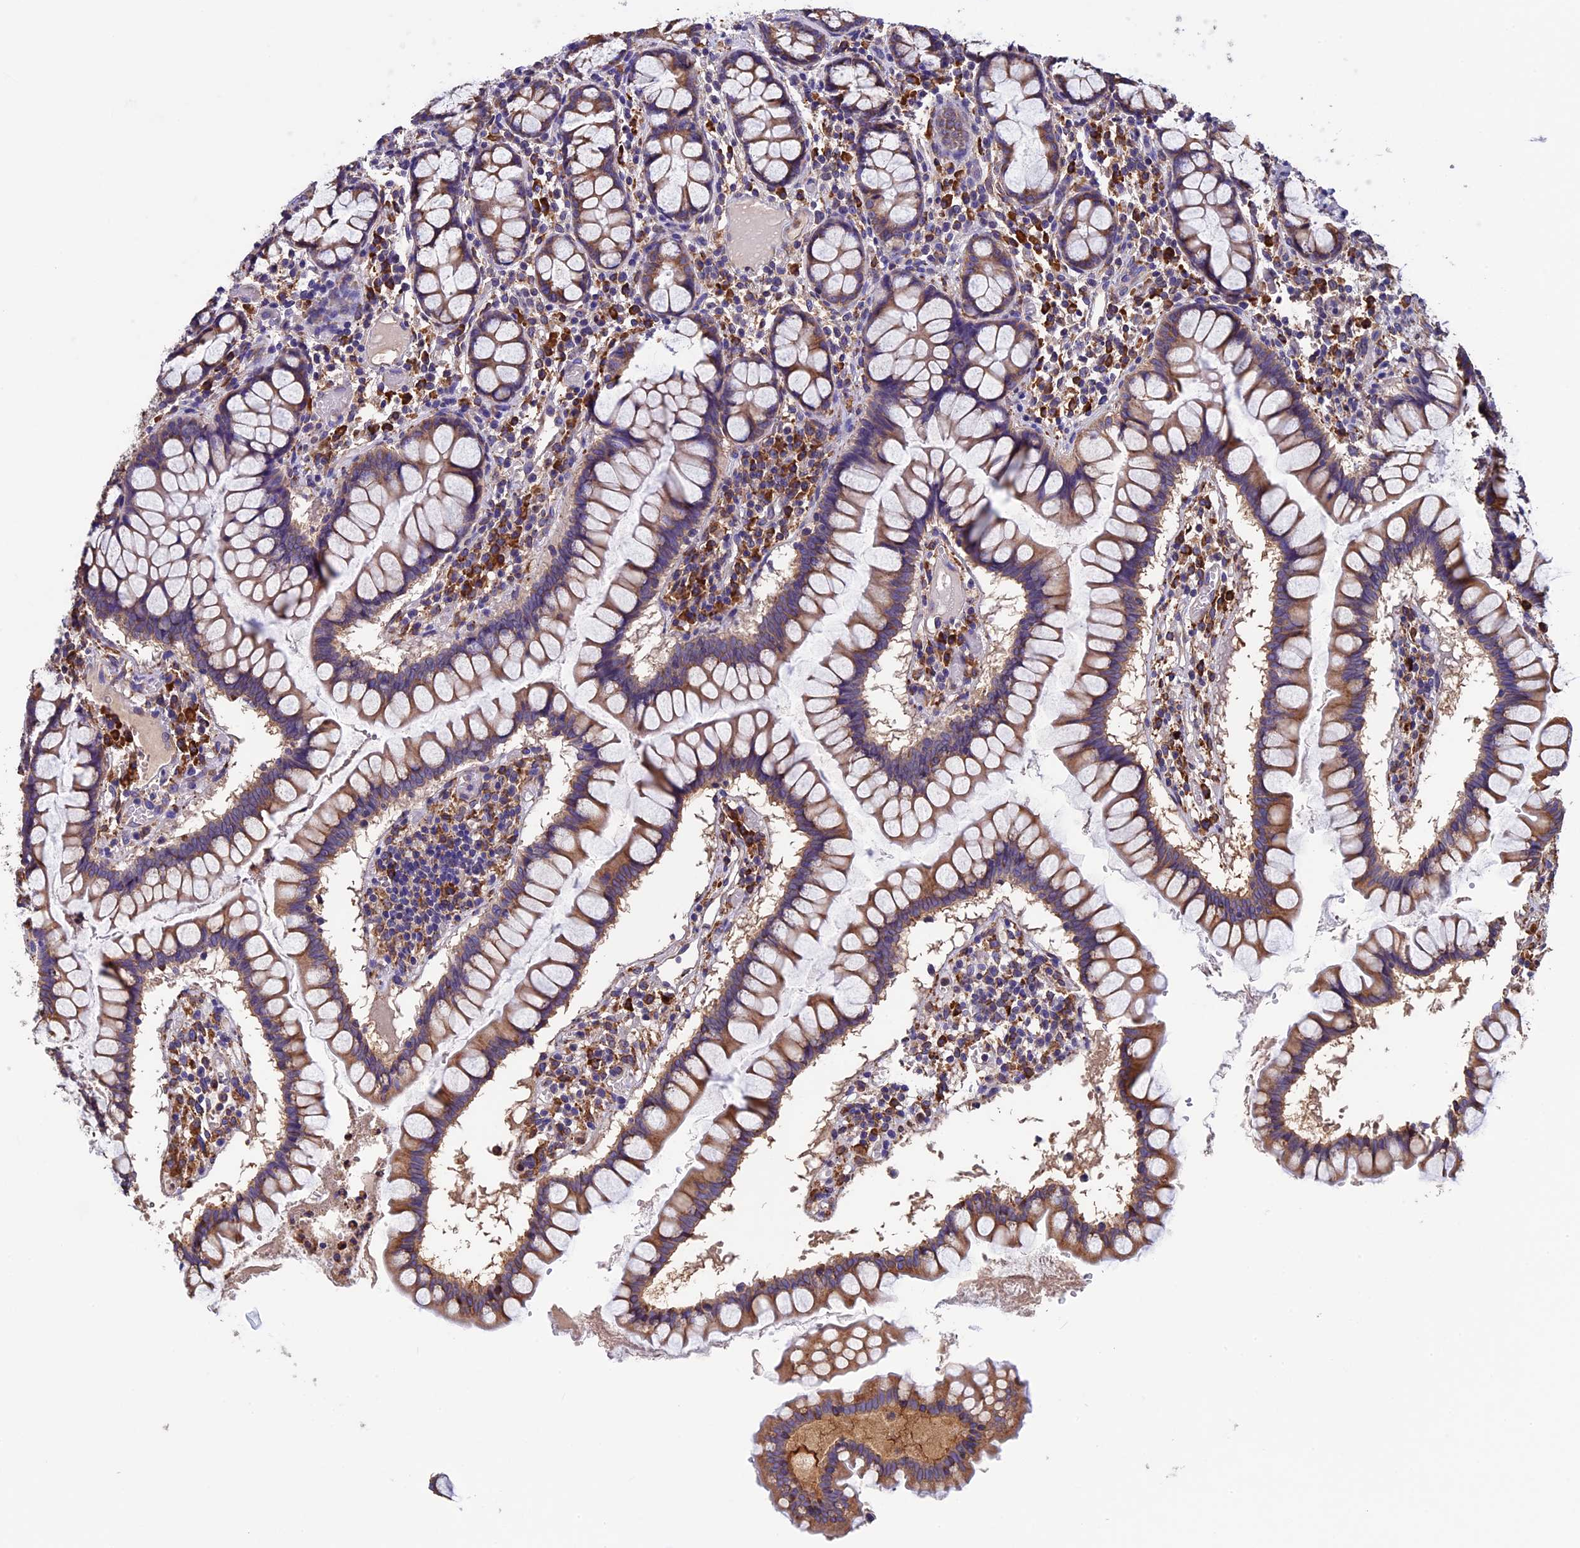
{"staining": {"intensity": "negative", "quantity": "none", "location": "none"}, "tissue": "colon", "cell_type": "Endothelial cells", "image_type": "normal", "snomed": [{"axis": "morphology", "description": "Normal tissue, NOS"}, {"axis": "morphology", "description": "Adenocarcinoma, NOS"}, {"axis": "topography", "description": "Colon"}], "caption": "The micrograph exhibits no significant positivity in endothelial cells of colon.", "gene": "BTBD3", "patient": {"sex": "female", "age": 55}}